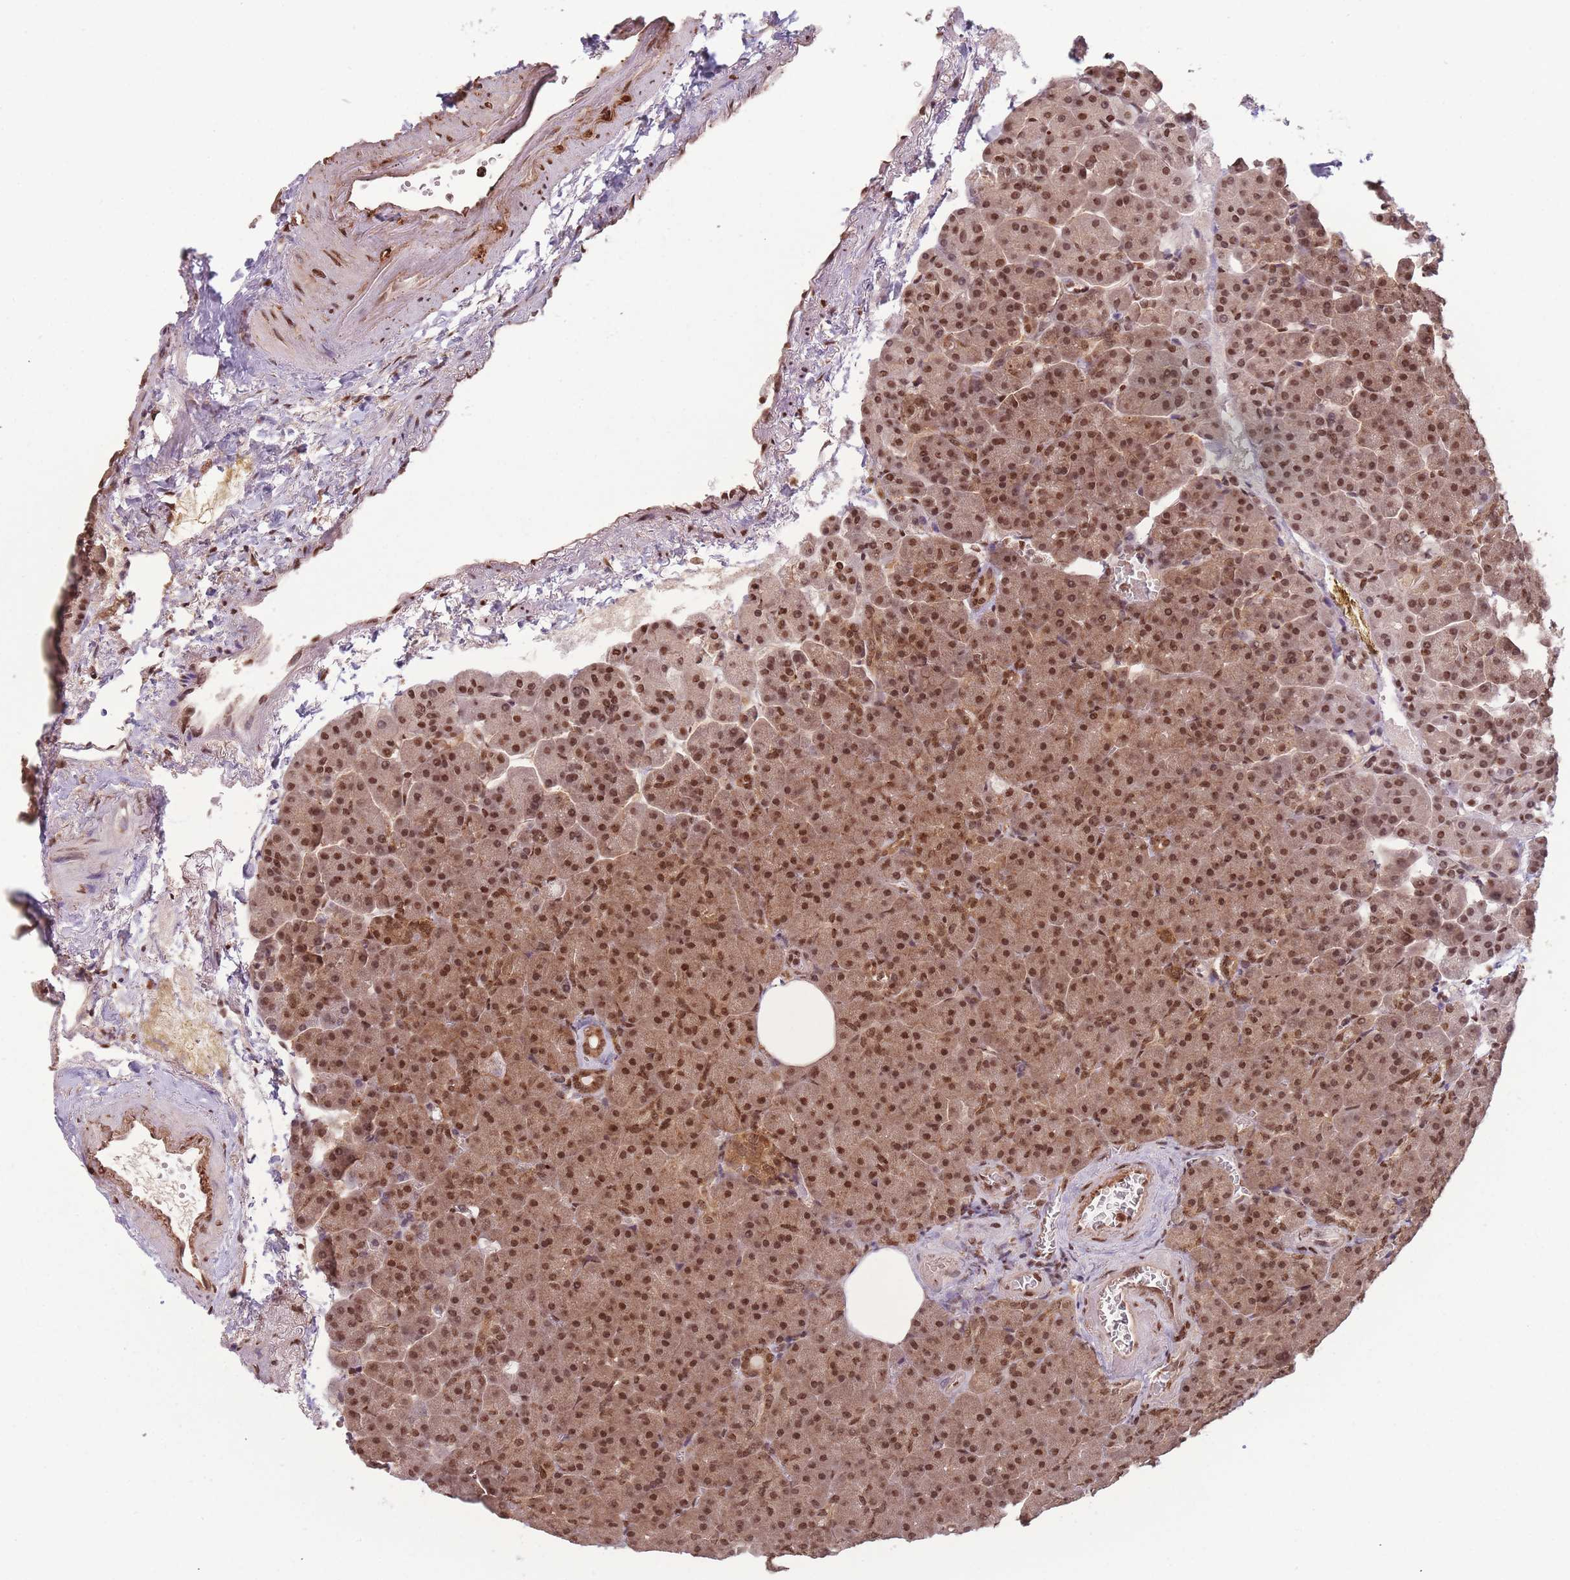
{"staining": {"intensity": "moderate", "quantity": ">75%", "location": "cytoplasmic/membranous,nuclear"}, "tissue": "pancreas", "cell_type": "Exocrine glandular cells", "image_type": "normal", "snomed": [{"axis": "morphology", "description": "Normal tissue, NOS"}, {"axis": "topography", "description": "Pancreas"}], "caption": "Brown immunohistochemical staining in normal human pancreas exhibits moderate cytoplasmic/membranous,nuclear staining in about >75% of exocrine glandular cells.", "gene": "RPS27A", "patient": {"sex": "female", "age": 74}}